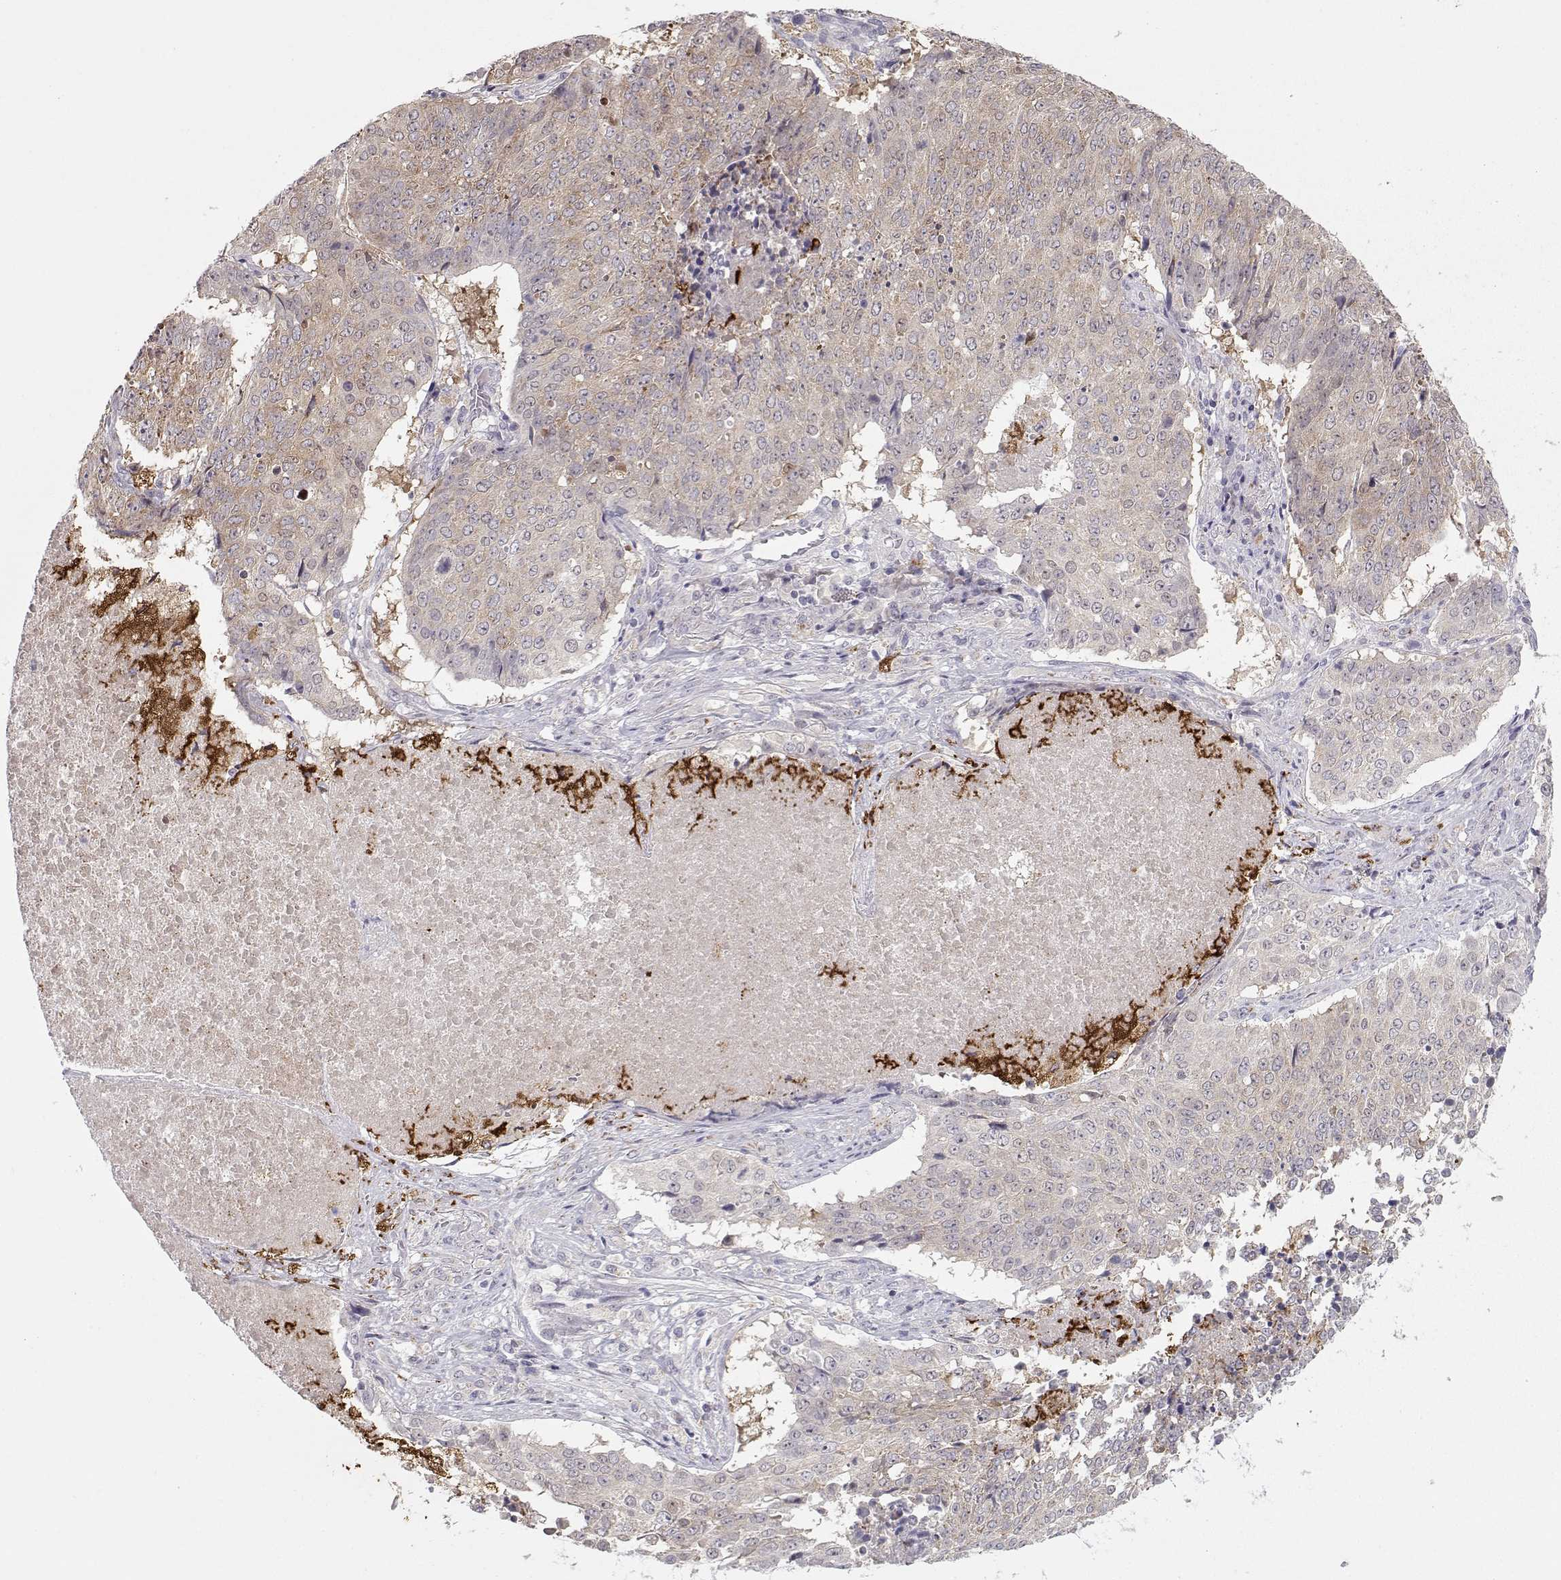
{"staining": {"intensity": "weak", "quantity": ">75%", "location": "cytoplasmic/membranous"}, "tissue": "lung cancer", "cell_type": "Tumor cells", "image_type": "cancer", "snomed": [{"axis": "morphology", "description": "Normal tissue, NOS"}, {"axis": "morphology", "description": "Squamous cell carcinoma, NOS"}, {"axis": "topography", "description": "Bronchus"}, {"axis": "topography", "description": "Lung"}], "caption": "This is a micrograph of immunohistochemistry staining of lung cancer (squamous cell carcinoma), which shows weak positivity in the cytoplasmic/membranous of tumor cells.", "gene": "NPVF", "patient": {"sex": "male", "age": 64}}